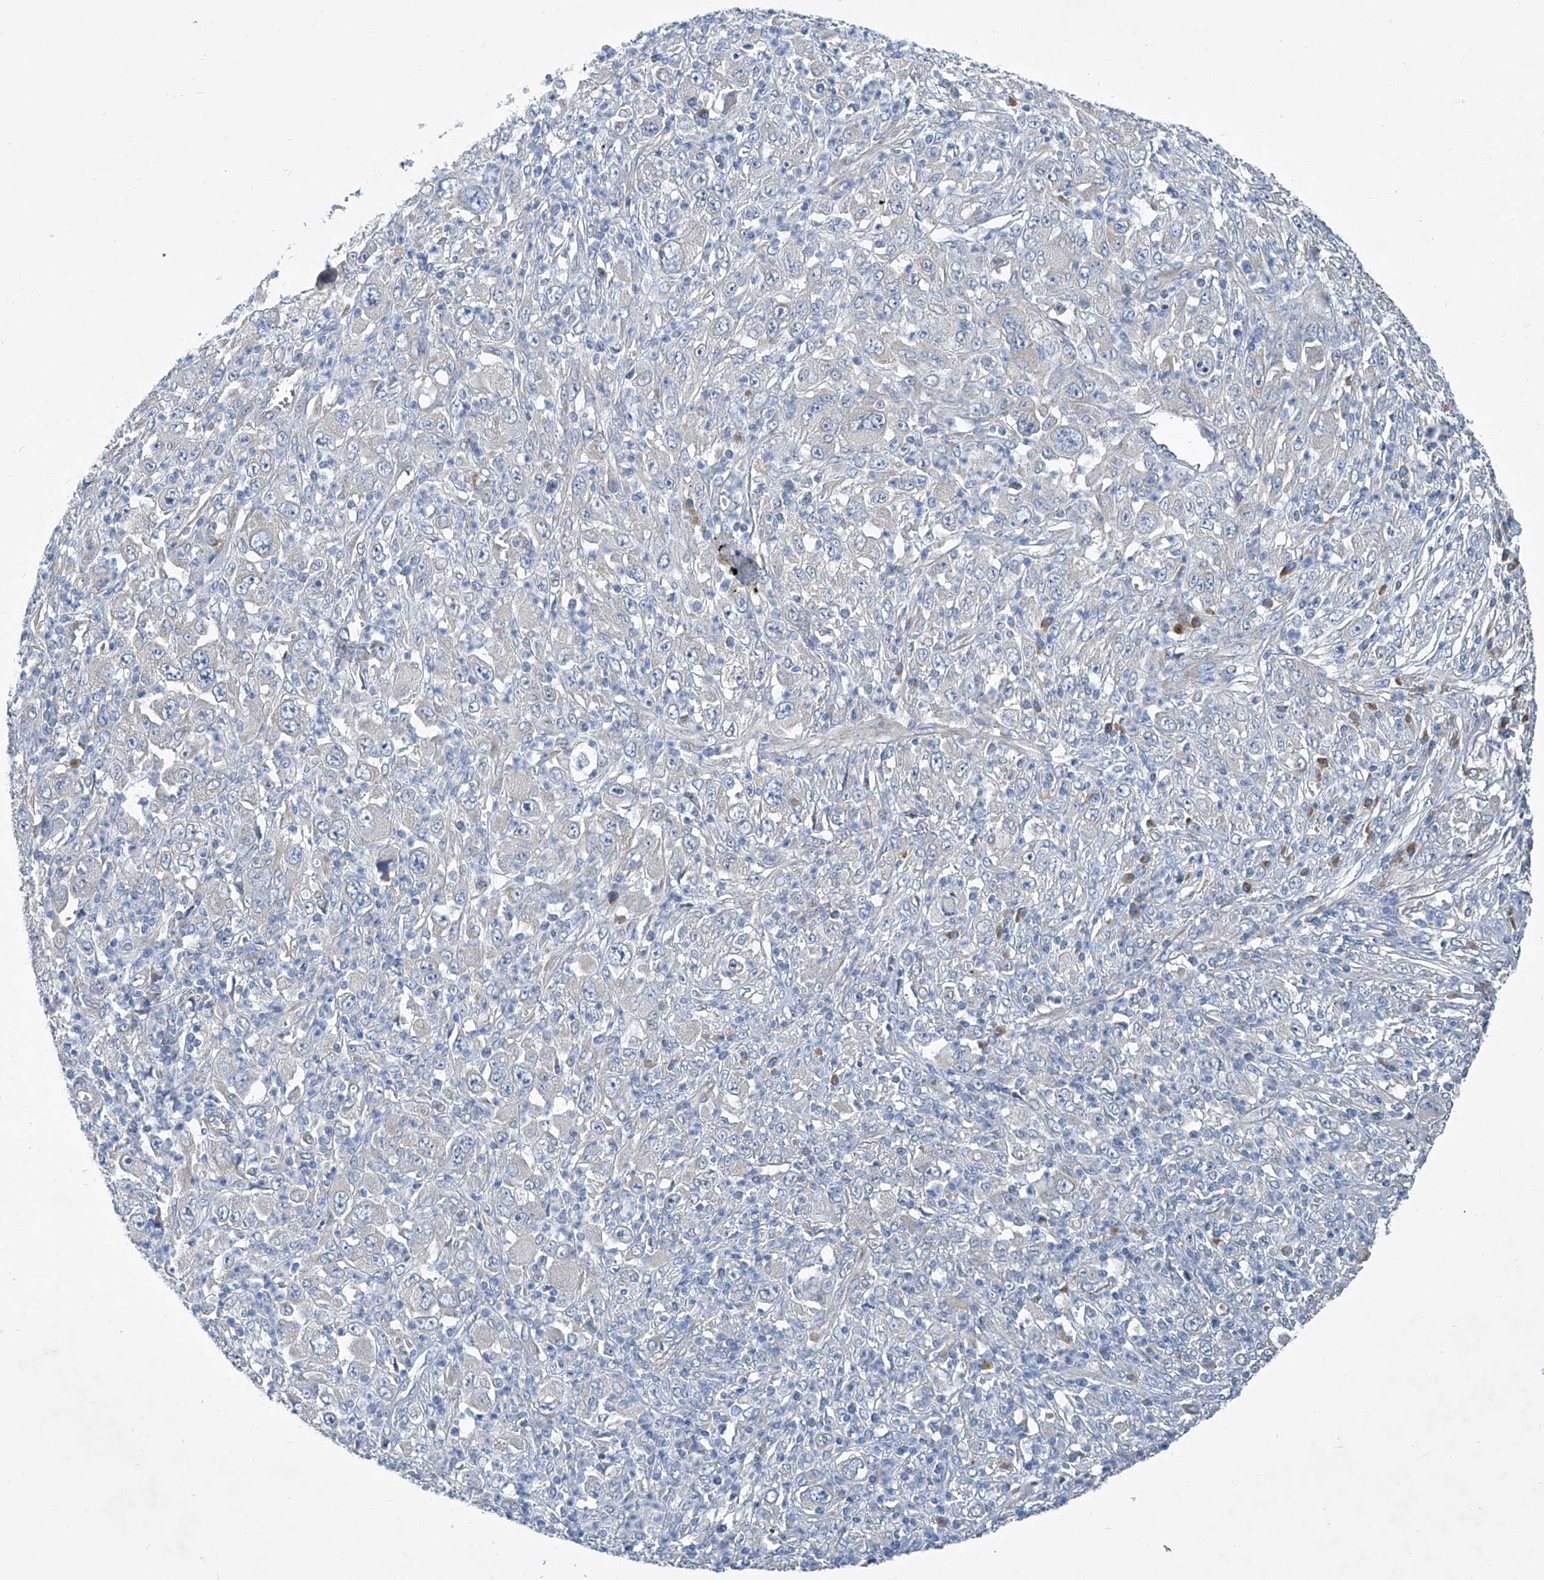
{"staining": {"intensity": "moderate", "quantity": "<25%", "location": "cytoplasmic/membranous"}, "tissue": "melanoma", "cell_type": "Tumor cells", "image_type": "cancer", "snomed": [{"axis": "morphology", "description": "Malignant melanoma, Metastatic site"}, {"axis": "topography", "description": "Skin"}], "caption": "Immunohistochemistry photomicrograph of neoplastic tissue: human melanoma stained using immunohistochemistry (IHC) shows low levels of moderate protein expression localized specifically in the cytoplasmic/membranous of tumor cells, appearing as a cytoplasmic/membranous brown color.", "gene": "SLC26A11", "patient": {"sex": "female", "age": 56}}